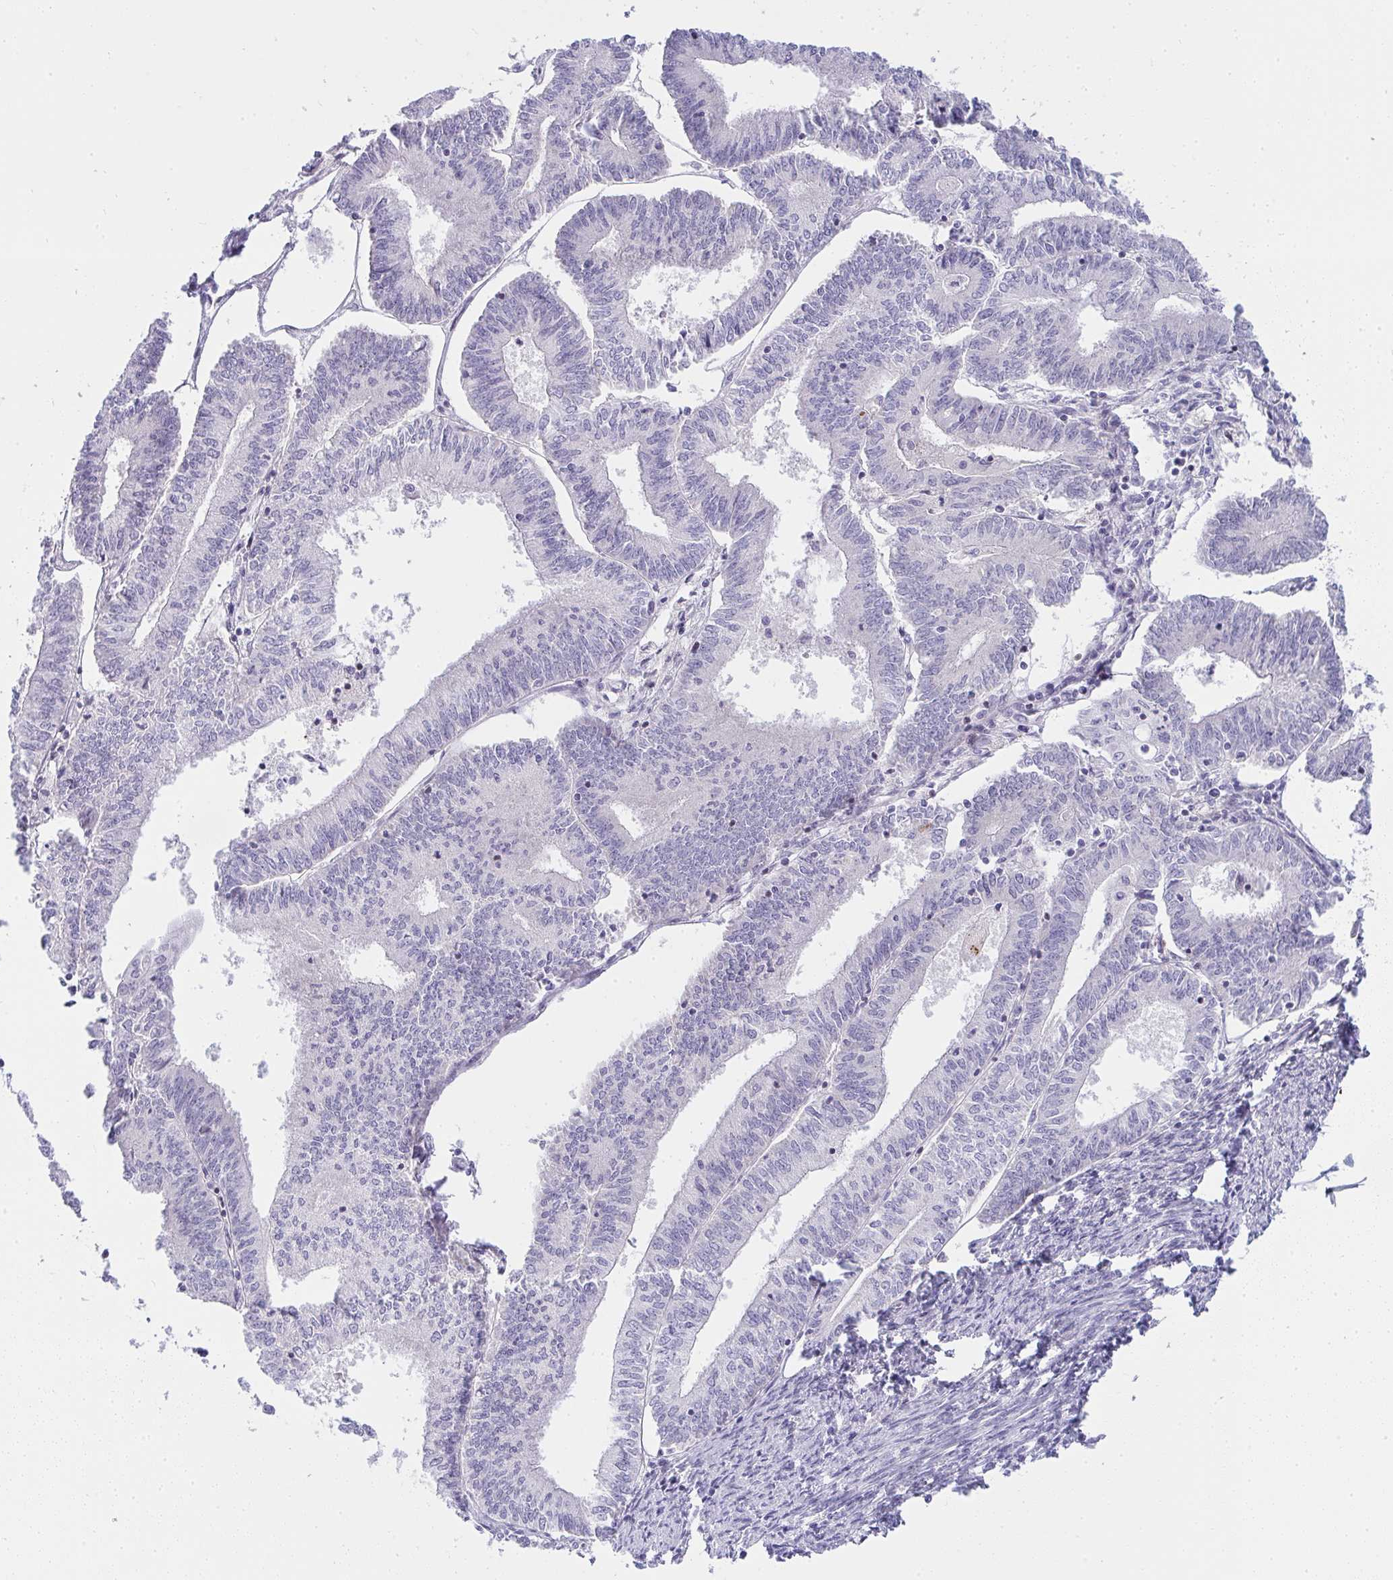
{"staining": {"intensity": "negative", "quantity": "none", "location": "none"}, "tissue": "endometrial cancer", "cell_type": "Tumor cells", "image_type": "cancer", "snomed": [{"axis": "morphology", "description": "Adenocarcinoma, NOS"}, {"axis": "topography", "description": "Endometrium"}], "caption": "An IHC photomicrograph of endometrial cancer (adenocarcinoma) is shown. There is no staining in tumor cells of endometrial cancer (adenocarcinoma).", "gene": "ZNF182", "patient": {"sex": "female", "age": 61}}